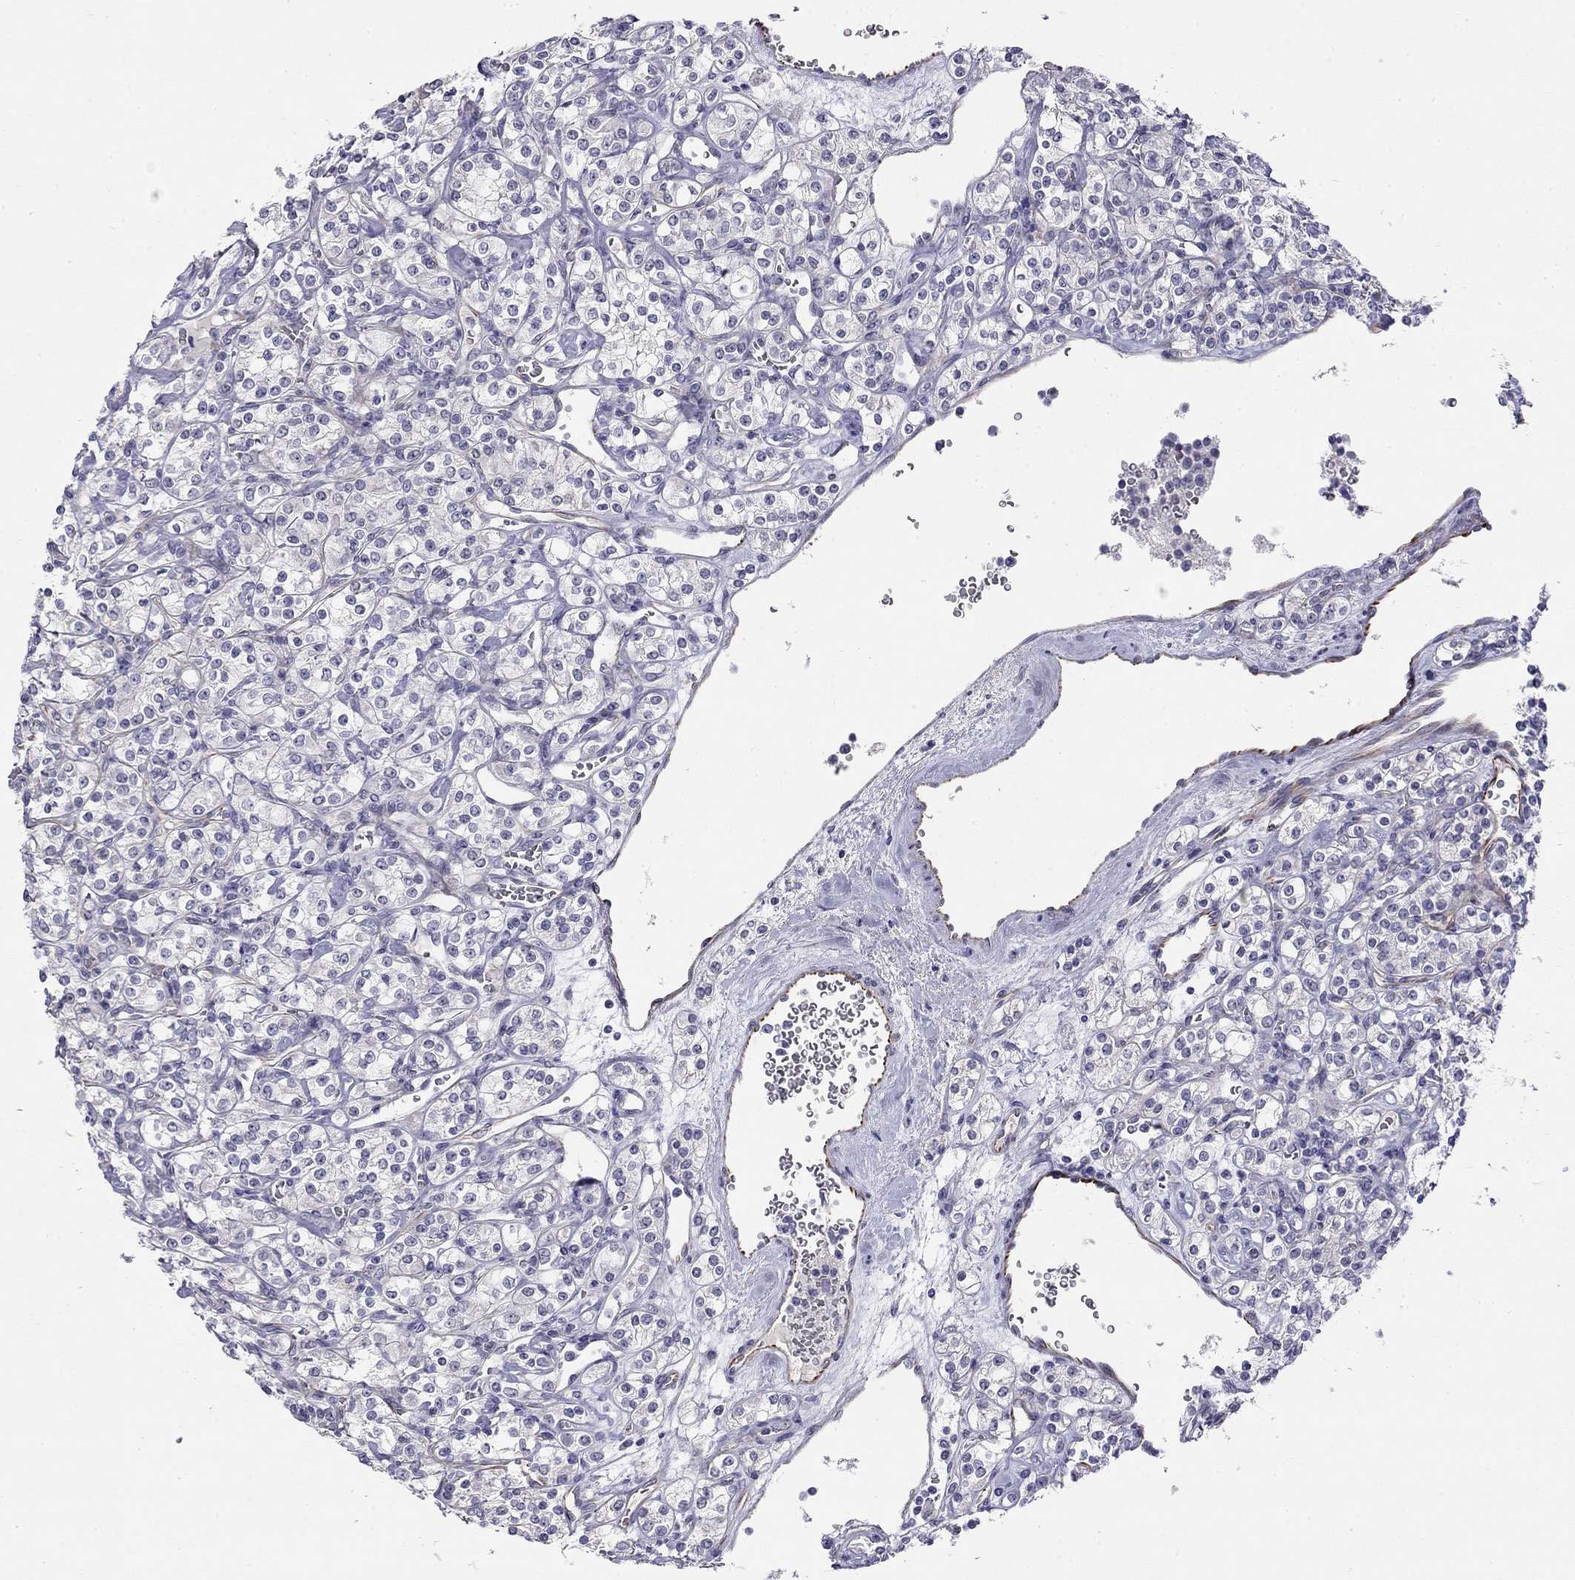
{"staining": {"intensity": "negative", "quantity": "none", "location": "none"}, "tissue": "renal cancer", "cell_type": "Tumor cells", "image_type": "cancer", "snomed": [{"axis": "morphology", "description": "Adenocarcinoma, NOS"}, {"axis": "topography", "description": "Kidney"}], "caption": "Image shows no protein positivity in tumor cells of adenocarcinoma (renal) tissue. (DAB (3,3'-diaminobenzidine) IHC visualized using brightfield microscopy, high magnification).", "gene": "RTL1", "patient": {"sex": "male", "age": 77}}